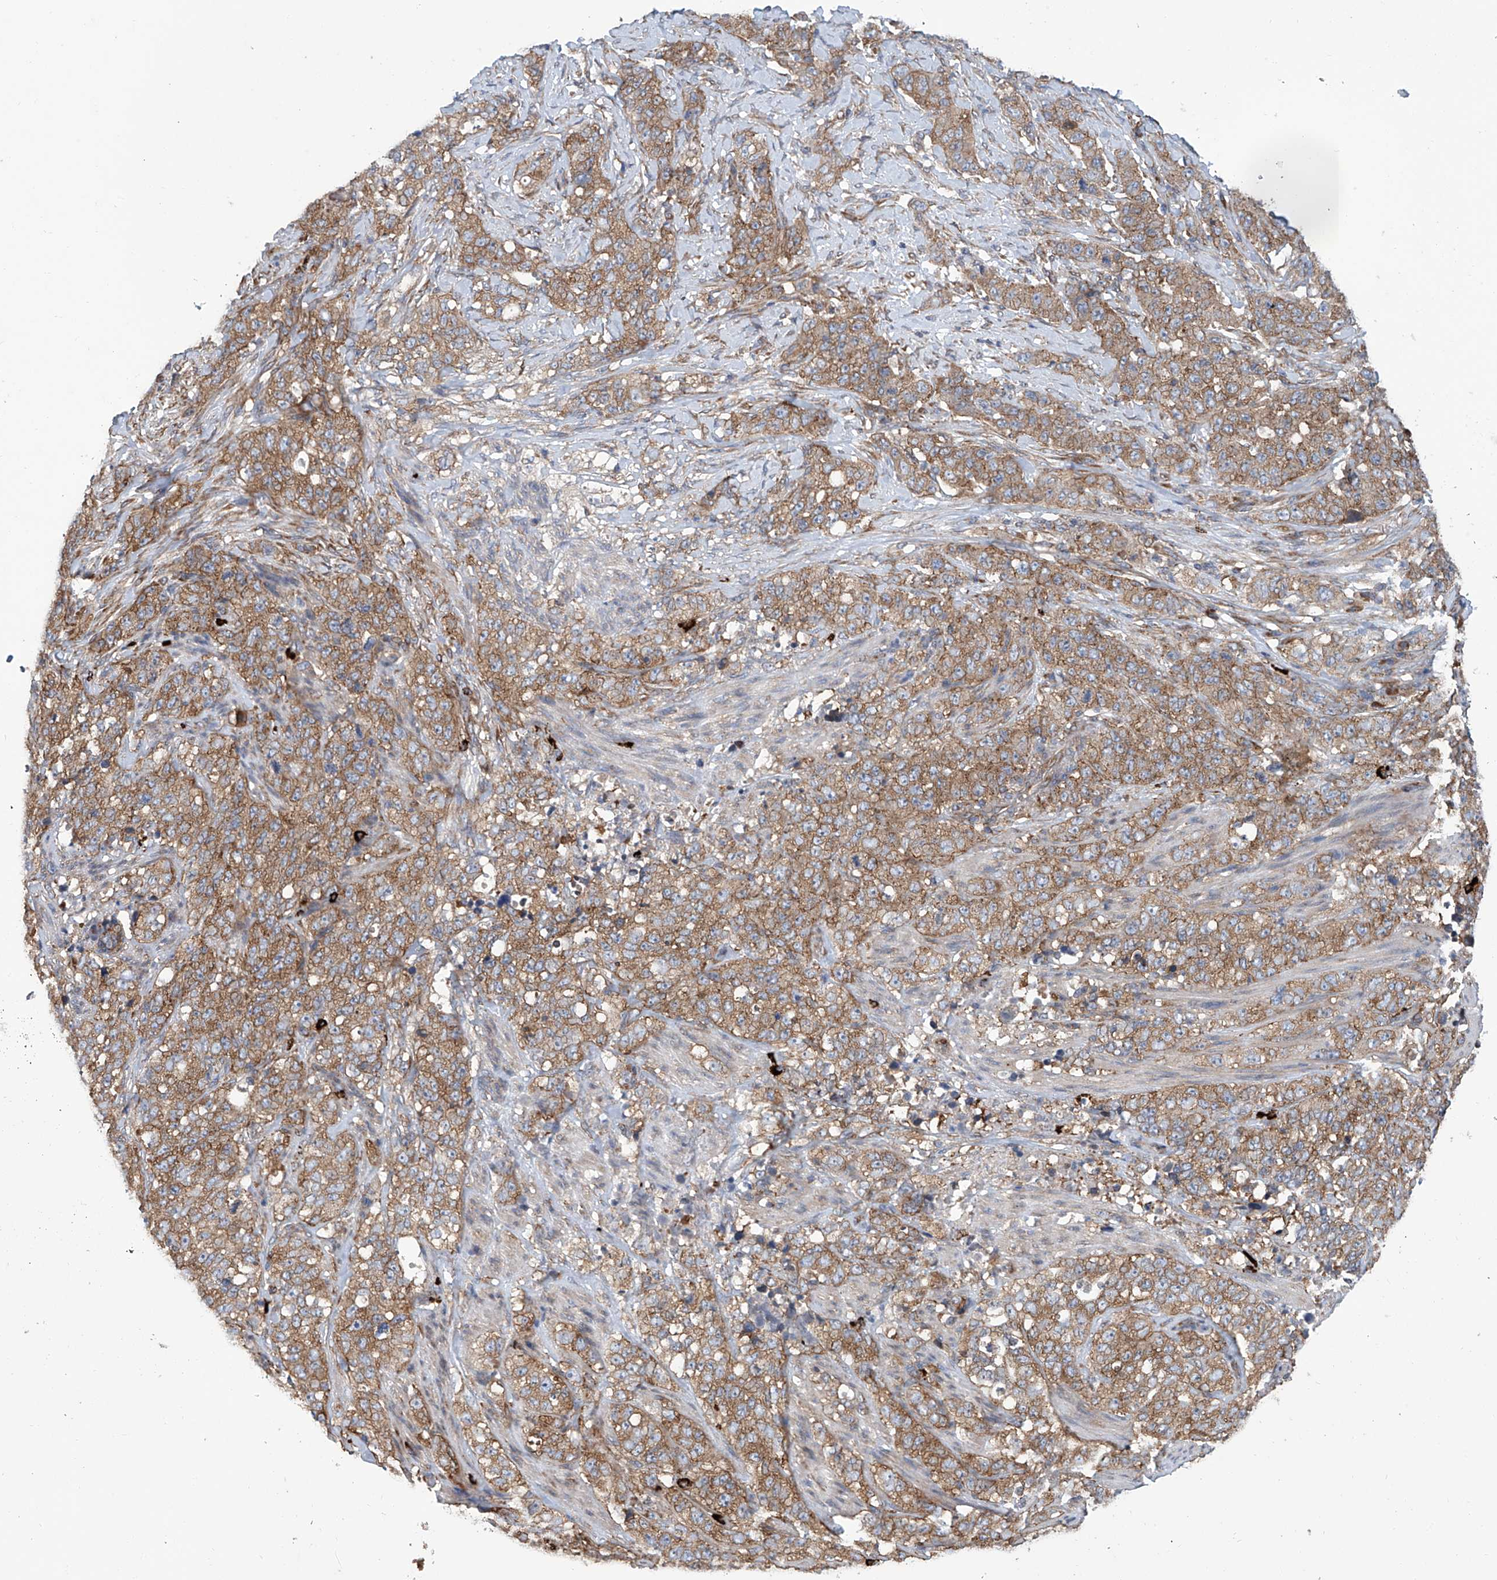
{"staining": {"intensity": "moderate", "quantity": ">75%", "location": "cytoplasmic/membranous"}, "tissue": "stomach cancer", "cell_type": "Tumor cells", "image_type": "cancer", "snomed": [{"axis": "morphology", "description": "Adenocarcinoma, NOS"}, {"axis": "topography", "description": "Stomach"}], "caption": "IHC photomicrograph of neoplastic tissue: human stomach cancer stained using IHC demonstrates medium levels of moderate protein expression localized specifically in the cytoplasmic/membranous of tumor cells, appearing as a cytoplasmic/membranous brown color.", "gene": "SENP2", "patient": {"sex": "male", "age": 48}}